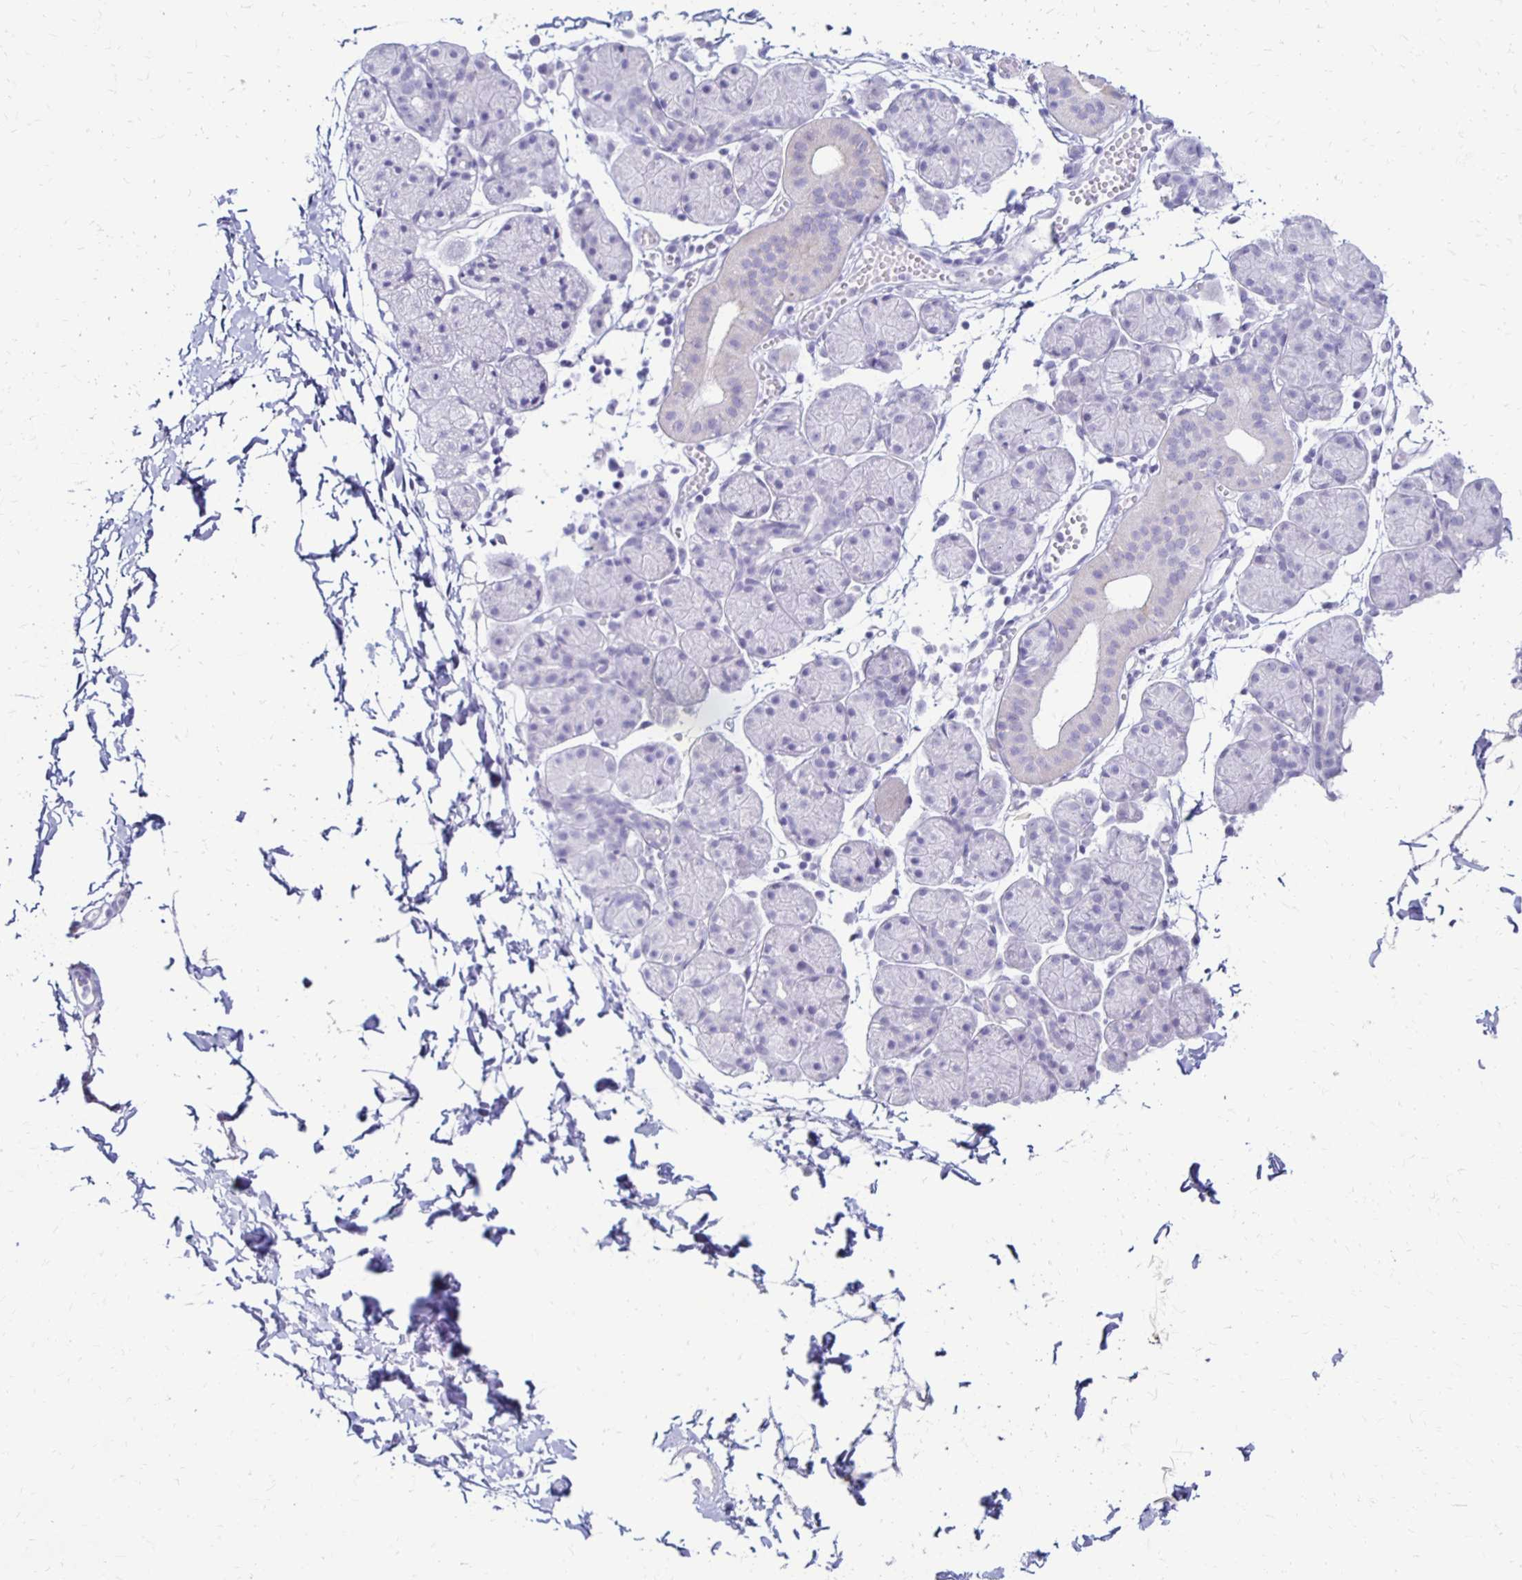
{"staining": {"intensity": "negative", "quantity": "none", "location": "none"}, "tissue": "salivary gland", "cell_type": "Glandular cells", "image_type": "normal", "snomed": [{"axis": "morphology", "description": "Normal tissue, NOS"}, {"axis": "morphology", "description": "Inflammation, NOS"}, {"axis": "topography", "description": "Lymph node"}, {"axis": "topography", "description": "Salivary gland"}], "caption": "Immunohistochemistry histopathology image of benign salivary gland: salivary gland stained with DAB (3,3'-diaminobenzidine) demonstrates no significant protein staining in glandular cells.", "gene": "RYR1", "patient": {"sex": "male", "age": 3}}